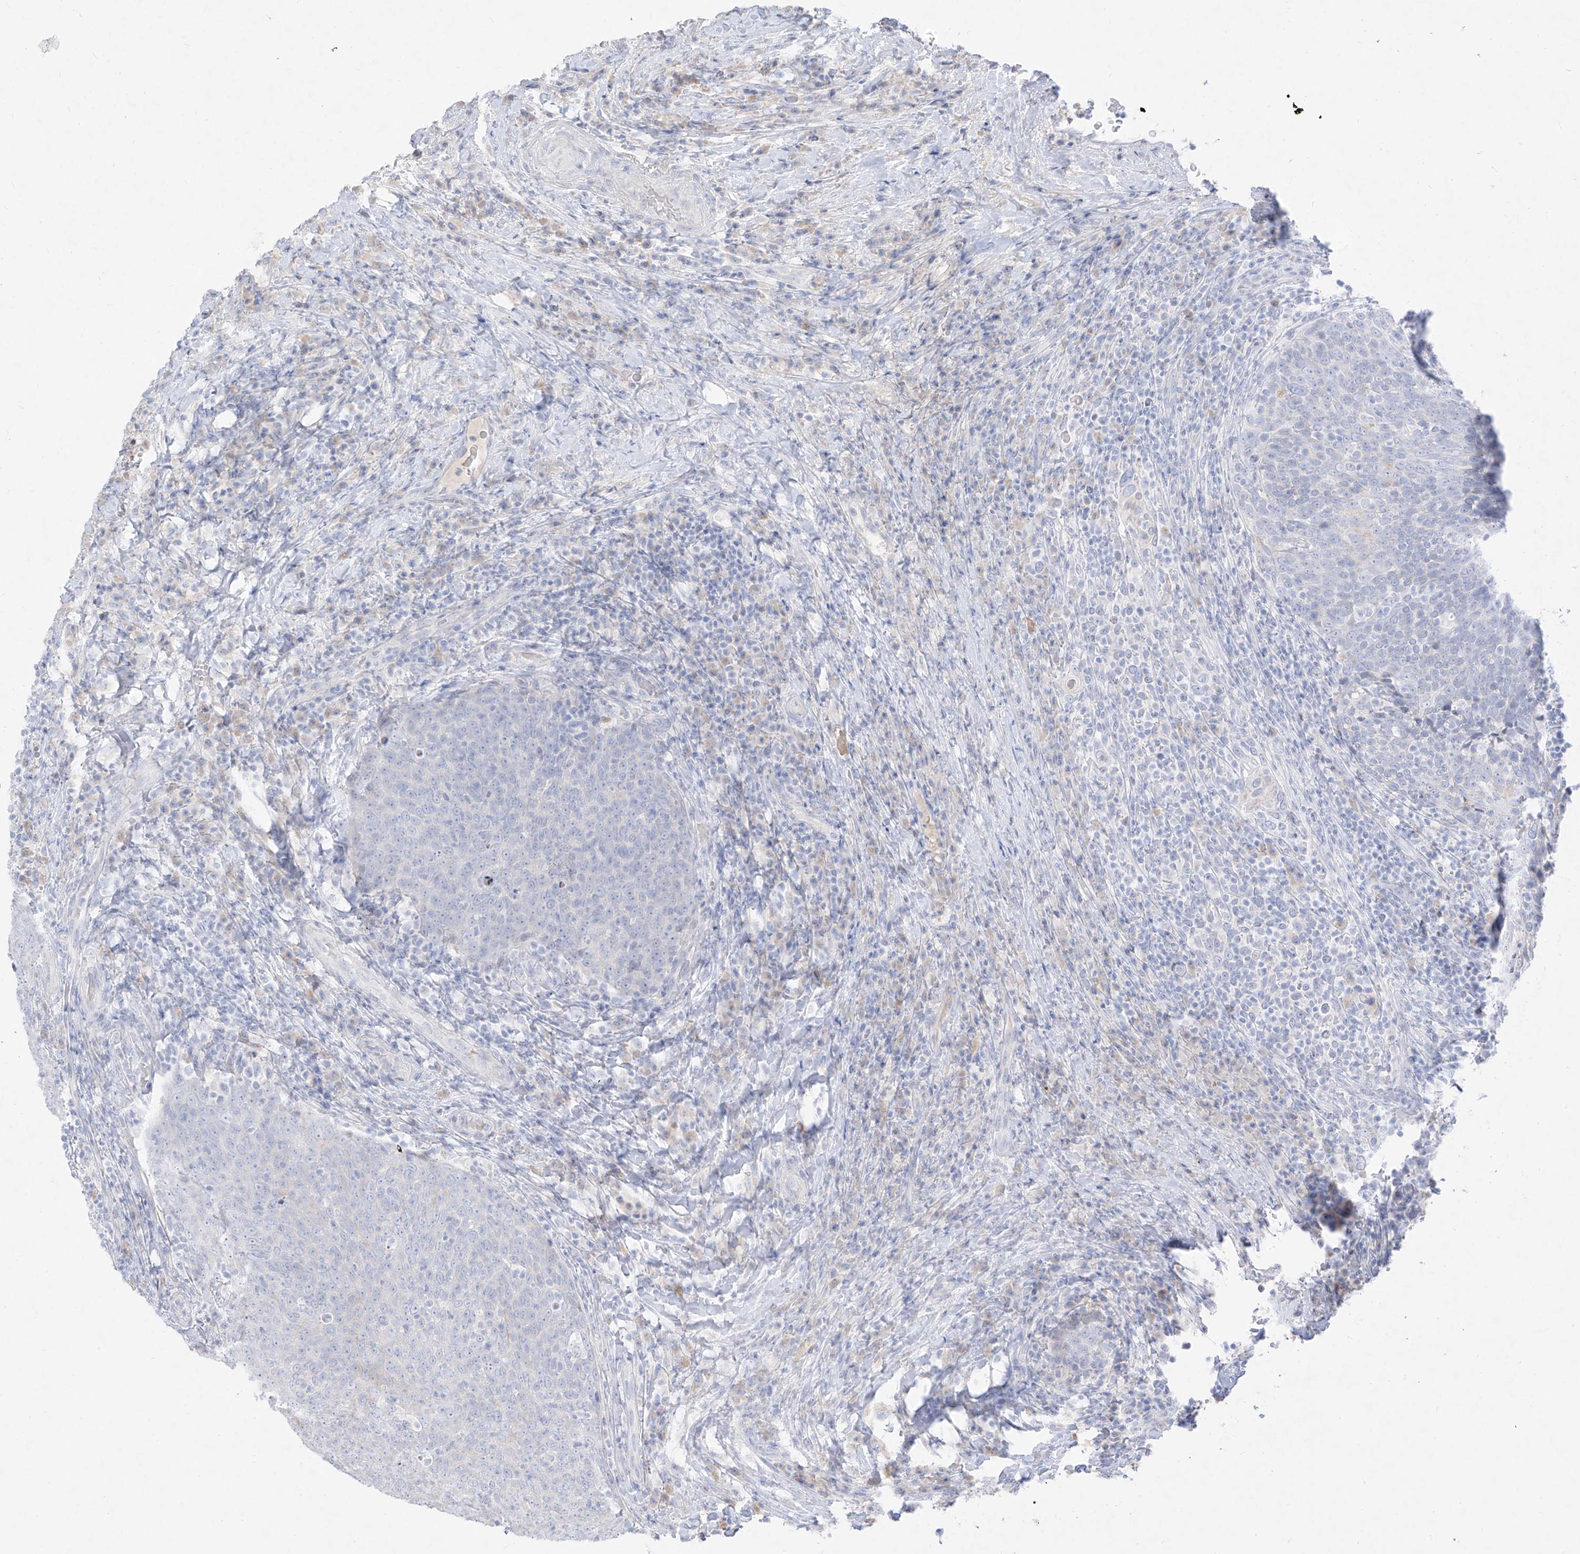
{"staining": {"intensity": "negative", "quantity": "none", "location": "none"}, "tissue": "head and neck cancer", "cell_type": "Tumor cells", "image_type": "cancer", "snomed": [{"axis": "morphology", "description": "Squamous cell carcinoma, NOS"}, {"axis": "morphology", "description": "Squamous cell carcinoma, metastatic, NOS"}, {"axis": "topography", "description": "Lymph node"}, {"axis": "topography", "description": "Head-Neck"}], "caption": "The image shows no staining of tumor cells in head and neck cancer (metastatic squamous cell carcinoma).", "gene": "TGM4", "patient": {"sex": "male", "age": 62}}